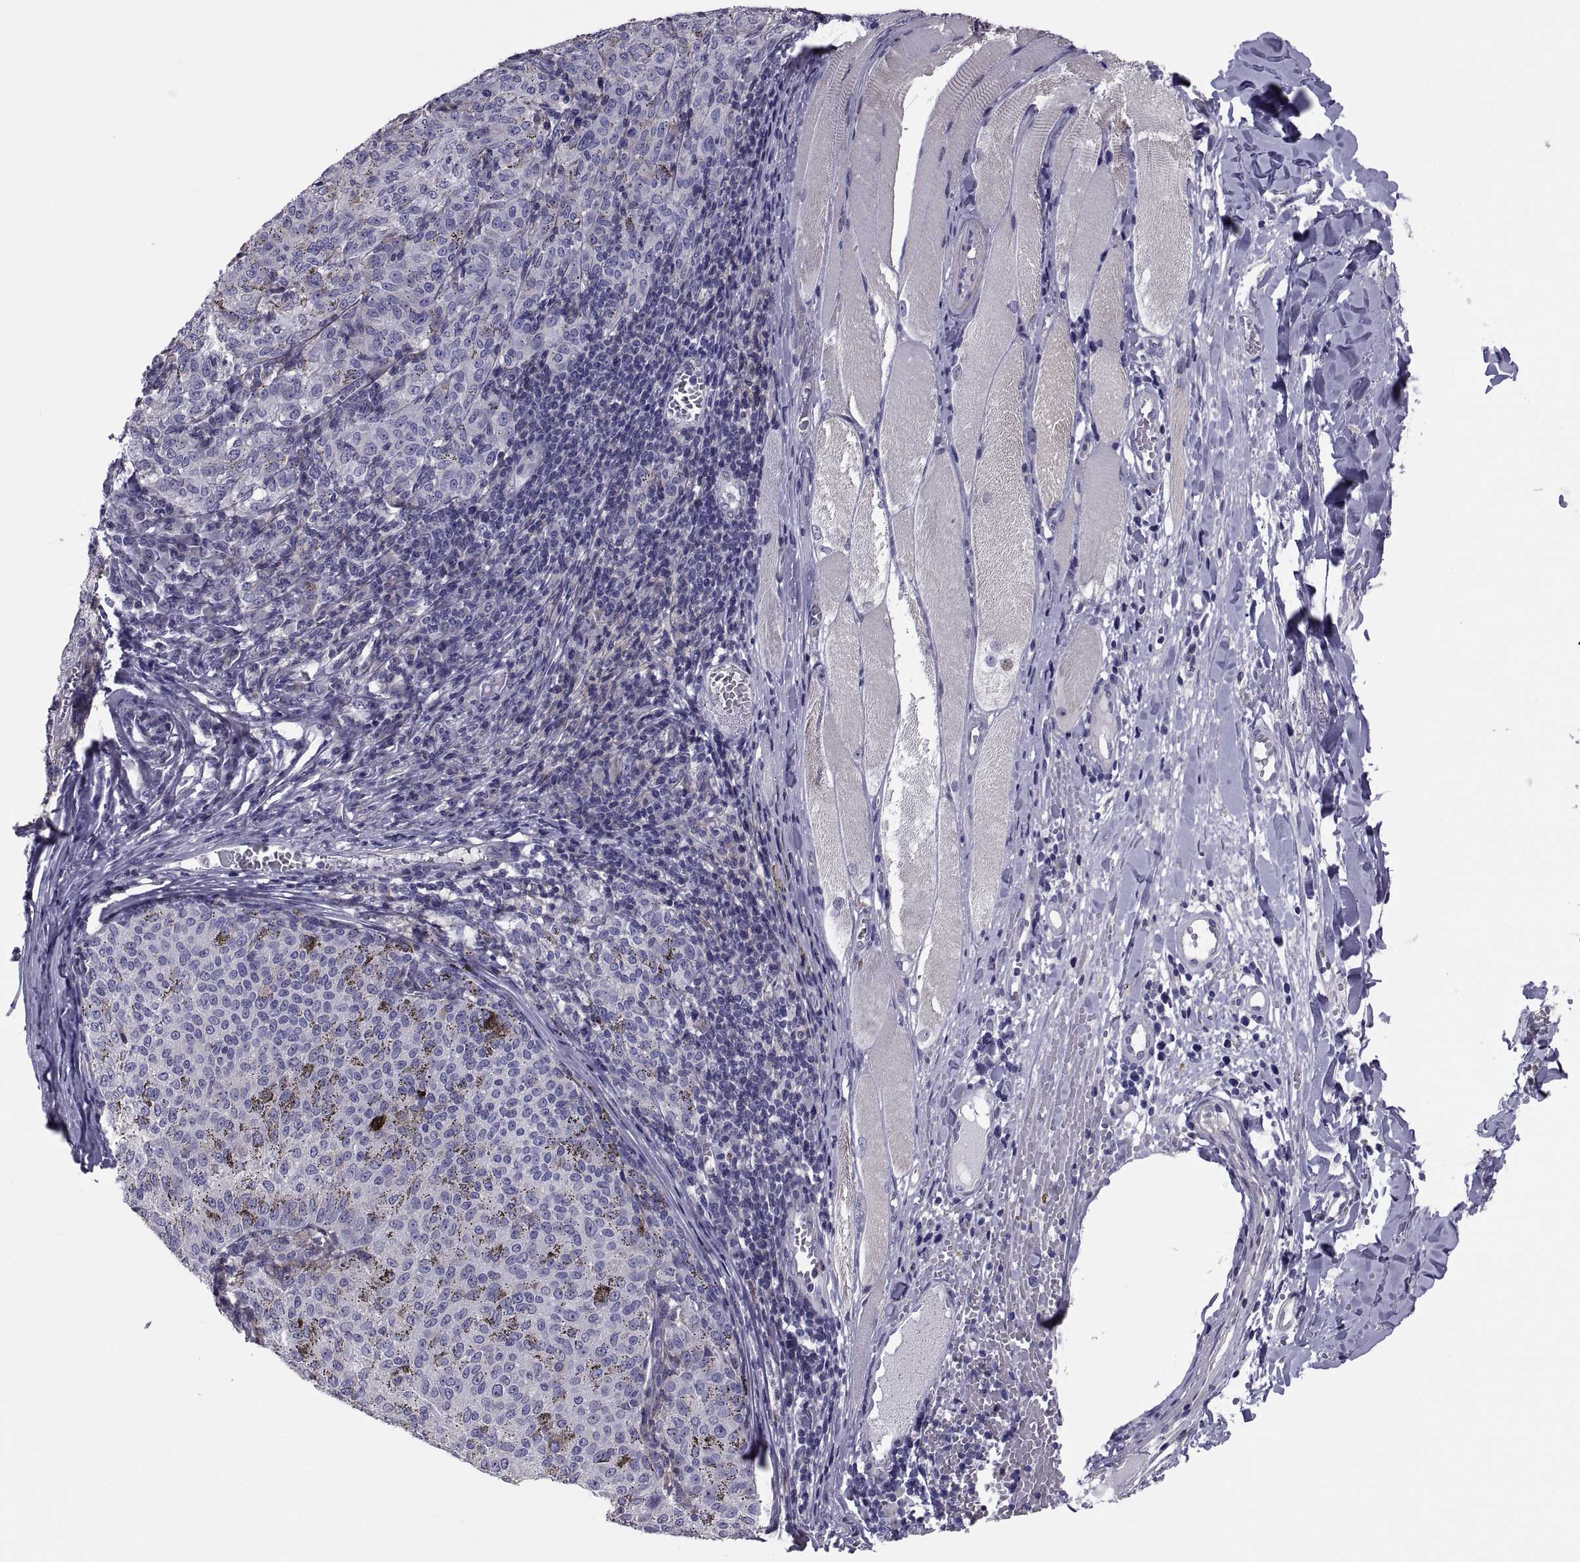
{"staining": {"intensity": "negative", "quantity": "none", "location": "none"}, "tissue": "melanoma", "cell_type": "Tumor cells", "image_type": "cancer", "snomed": [{"axis": "morphology", "description": "Malignant melanoma, NOS"}, {"axis": "topography", "description": "Skin"}], "caption": "Tumor cells are negative for protein expression in human melanoma.", "gene": "ANO1", "patient": {"sex": "female", "age": 72}}